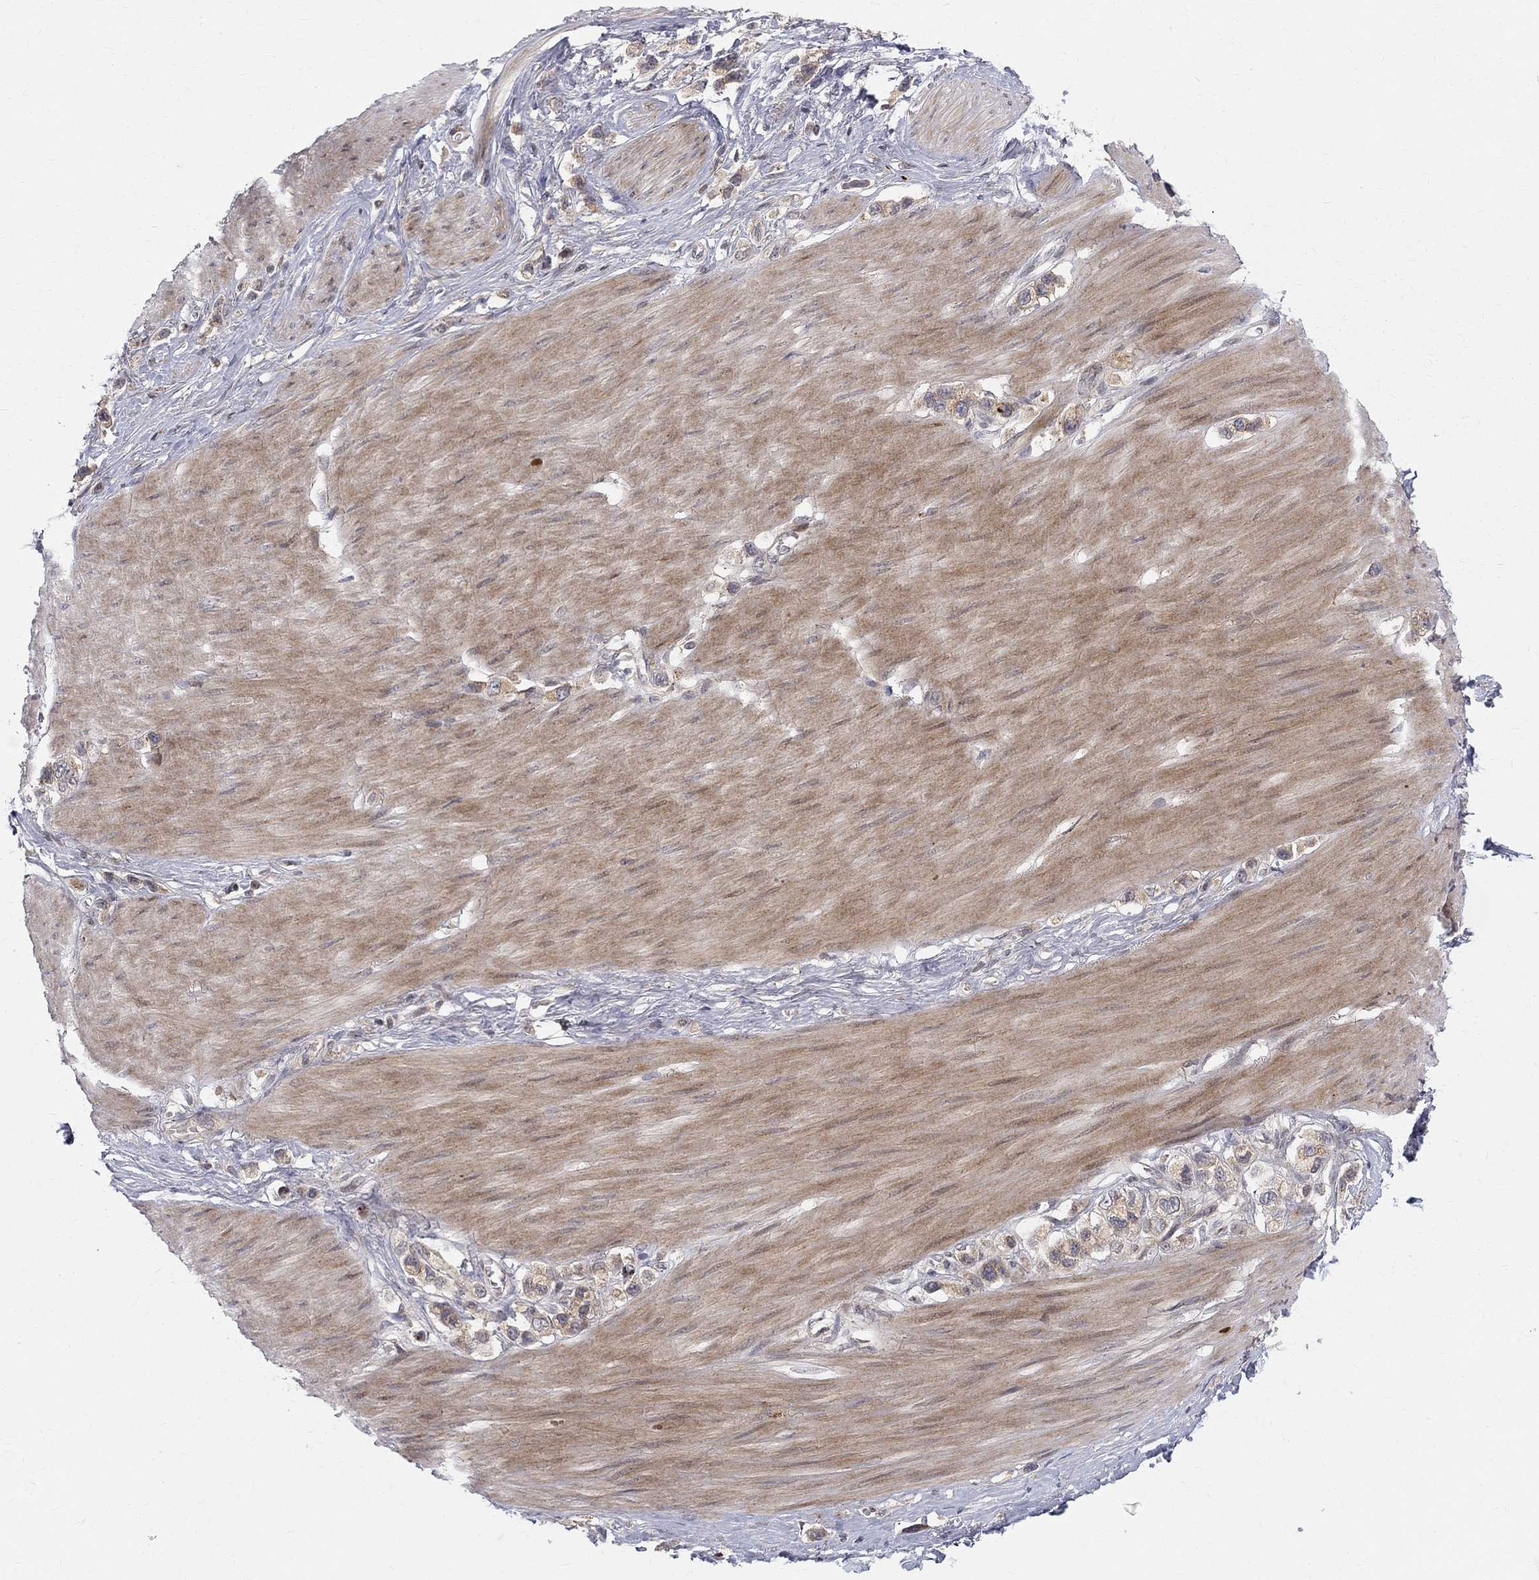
{"staining": {"intensity": "weak", "quantity": ">75%", "location": "cytoplasmic/membranous"}, "tissue": "stomach cancer", "cell_type": "Tumor cells", "image_type": "cancer", "snomed": [{"axis": "morphology", "description": "Normal tissue, NOS"}, {"axis": "morphology", "description": "Adenocarcinoma, NOS"}, {"axis": "morphology", "description": "Adenocarcinoma, High grade"}, {"axis": "topography", "description": "Stomach, upper"}, {"axis": "topography", "description": "Stomach"}], "caption": "Brown immunohistochemical staining in human stomach cancer reveals weak cytoplasmic/membranous positivity in about >75% of tumor cells.", "gene": "WDR19", "patient": {"sex": "female", "age": 65}}